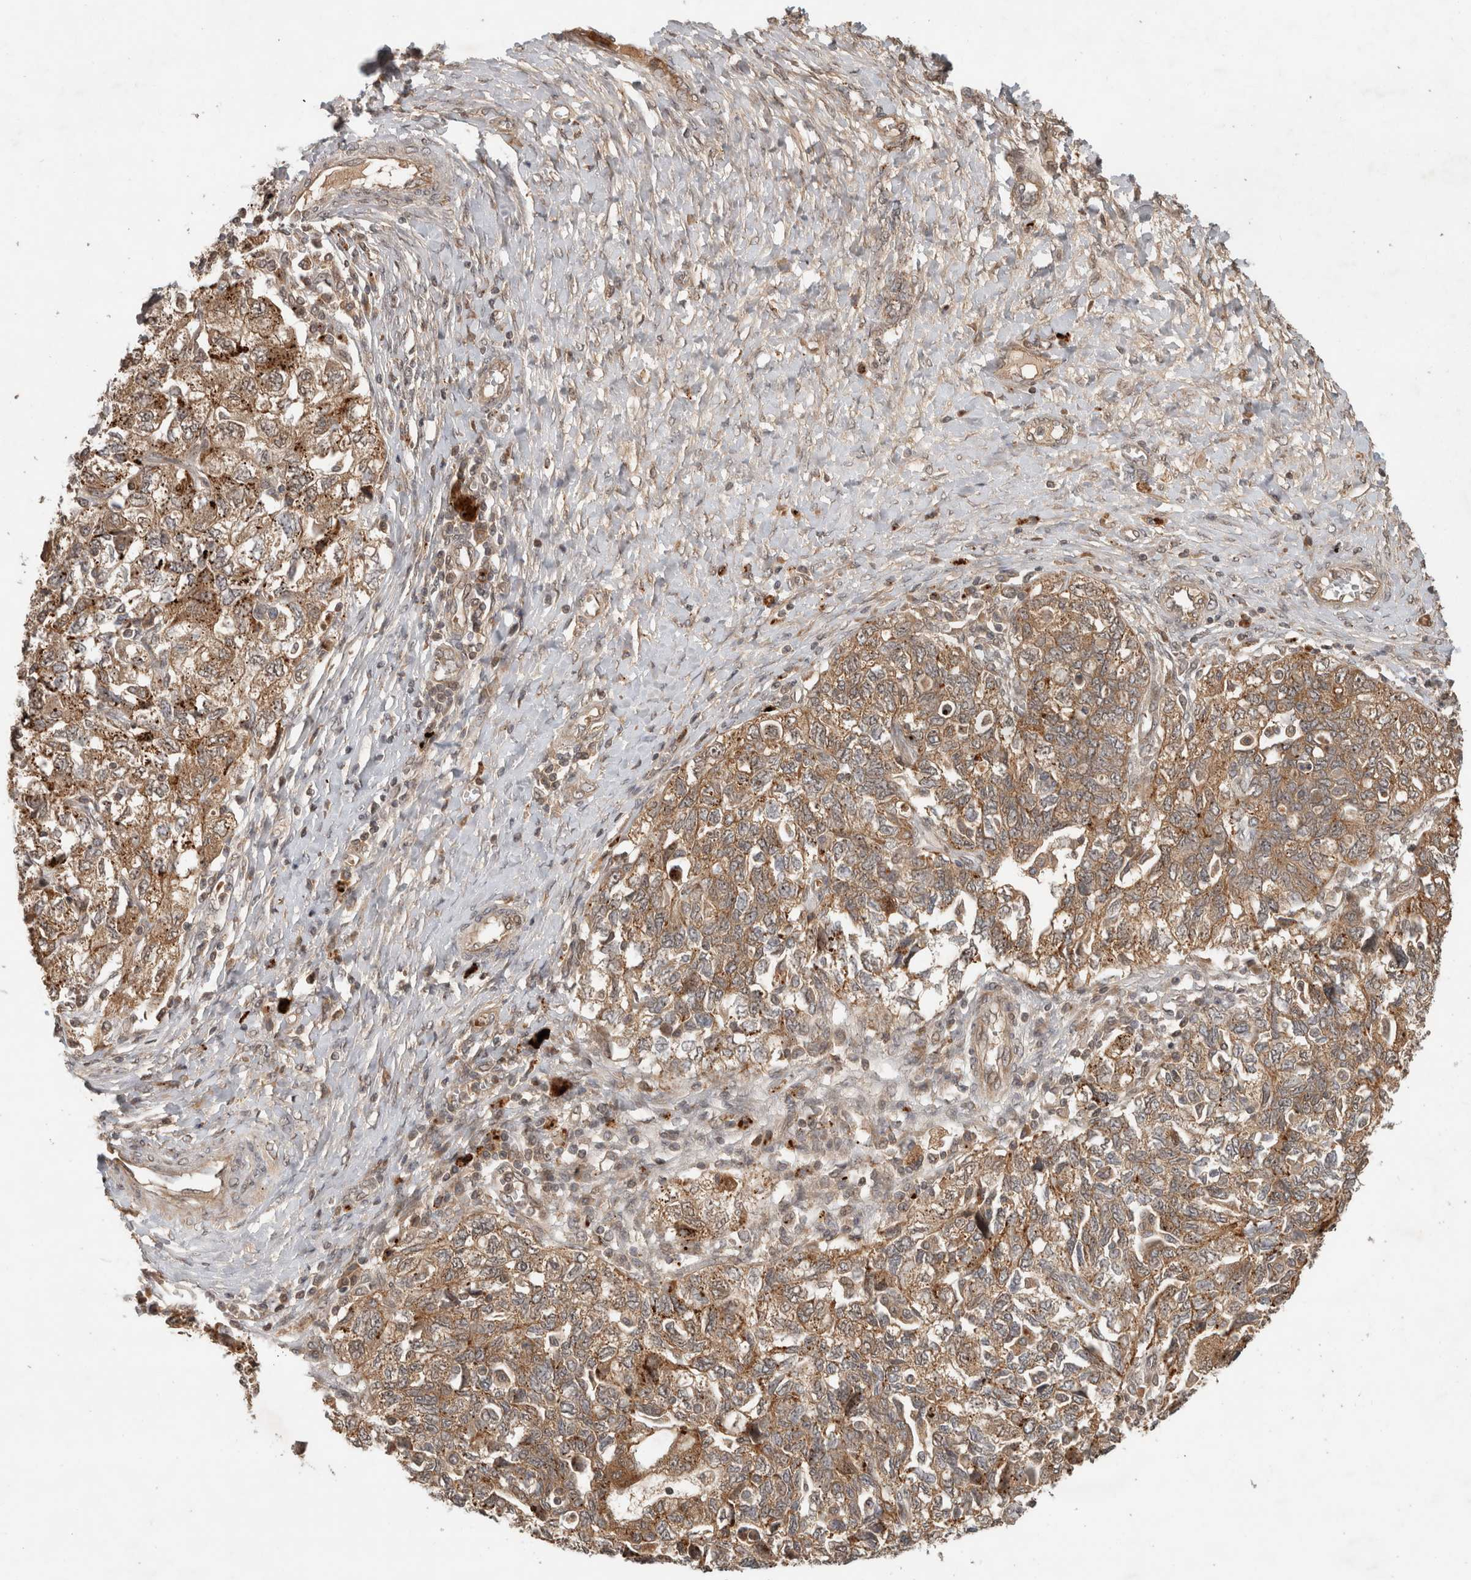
{"staining": {"intensity": "moderate", "quantity": ">75%", "location": "cytoplasmic/membranous"}, "tissue": "ovarian cancer", "cell_type": "Tumor cells", "image_type": "cancer", "snomed": [{"axis": "morphology", "description": "Carcinoma, NOS"}, {"axis": "morphology", "description": "Cystadenocarcinoma, serous, NOS"}, {"axis": "topography", "description": "Ovary"}], "caption": "Immunohistochemical staining of human carcinoma (ovarian) displays moderate cytoplasmic/membranous protein staining in approximately >75% of tumor cells.", "gene": "PITPNC1", "patient": {"sex": "female", "age": 69}}